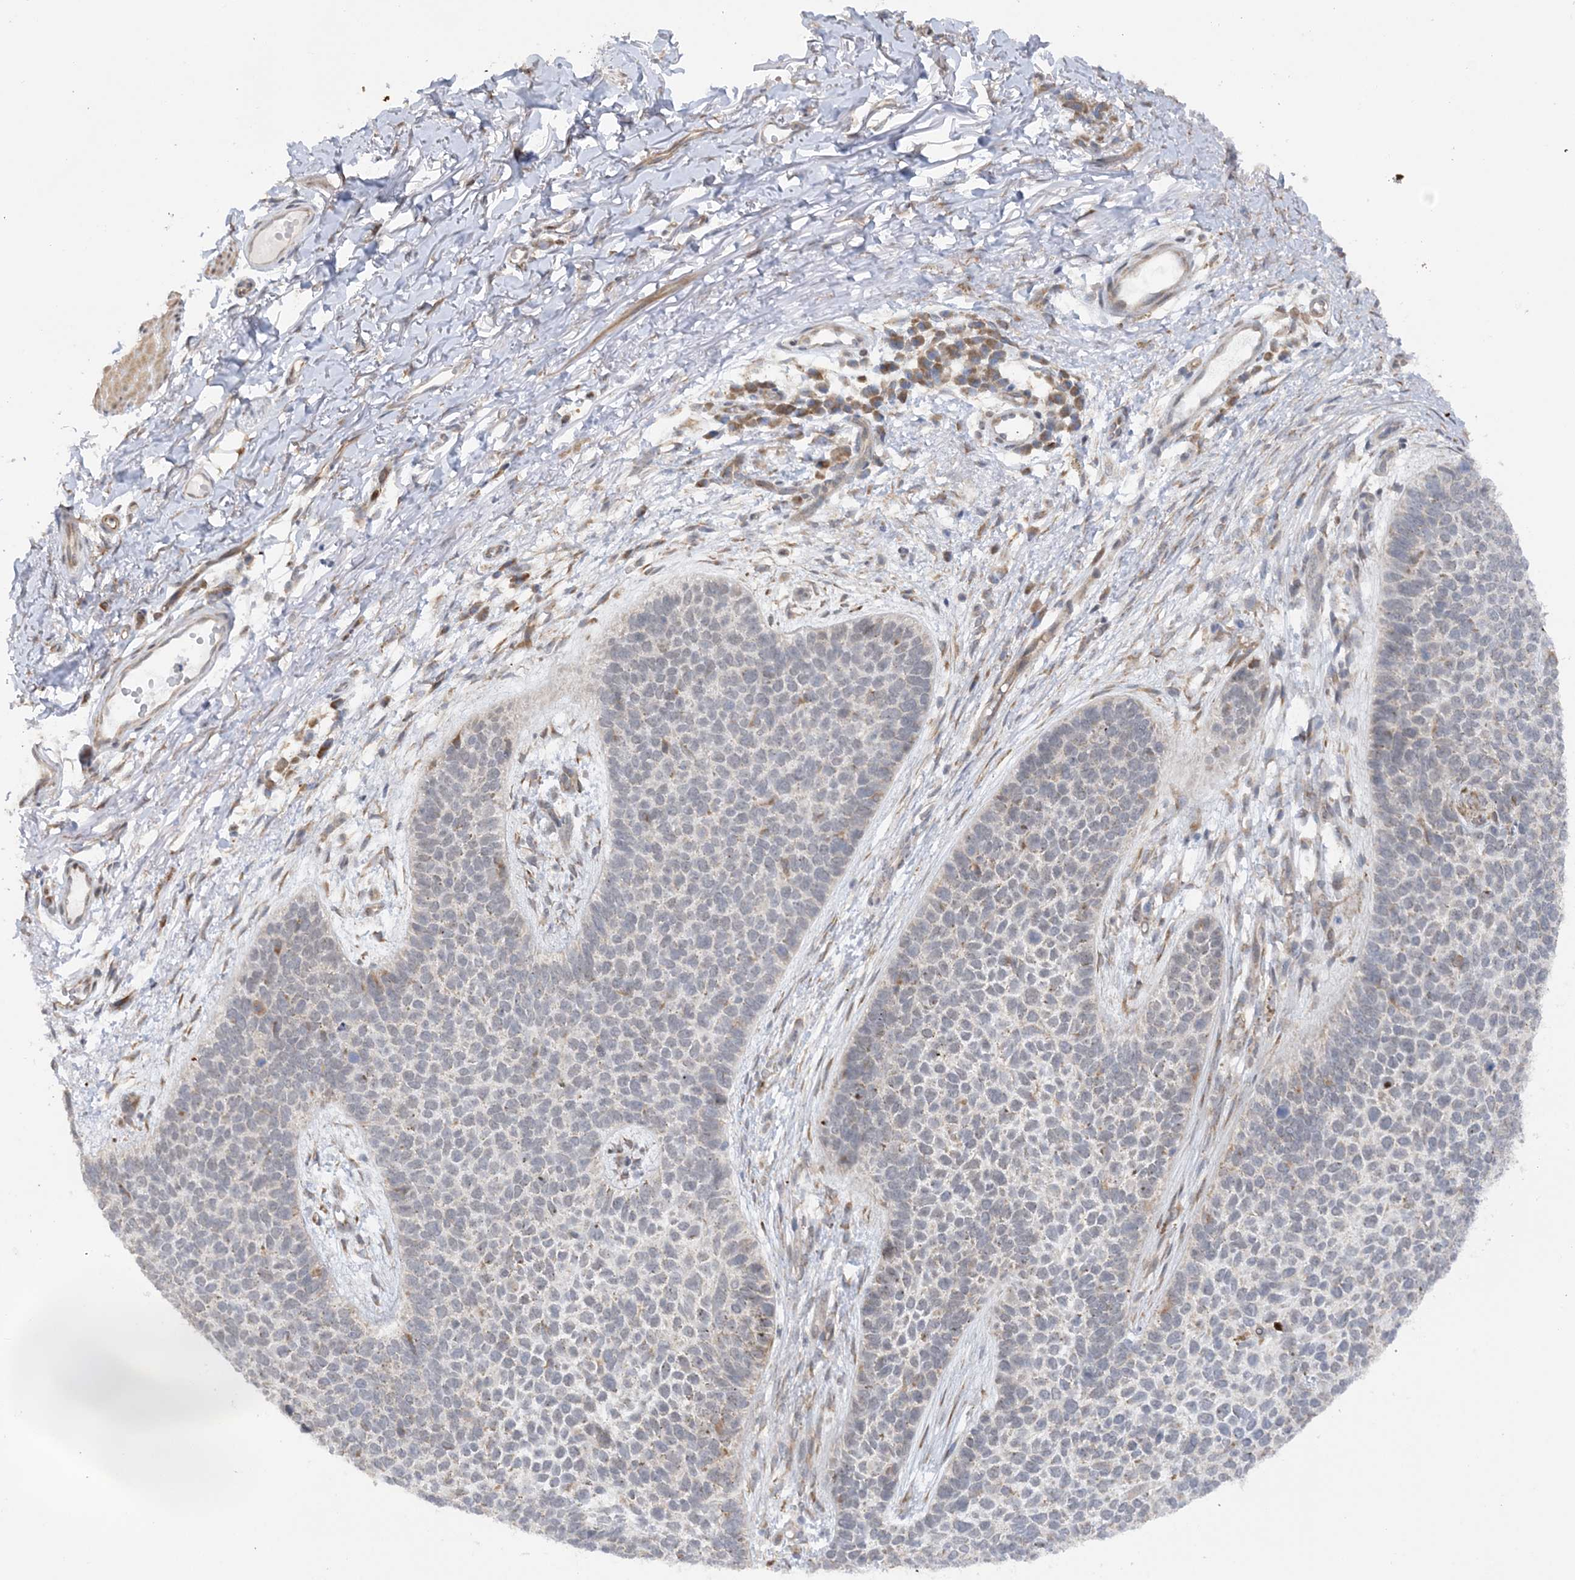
{"staining": {"intensity": "negative", "quantity": "none", "location": "none"}, "tissue": "skin cancer", "cell_type": "Tumor cells", "image_type": "cancer", "snomed": [{"axis": "morphology", "description": "Basal cell carcinoma"}, {"axis": "topography", "description": "Skin"}], "caption": "An immunohistochemistry (IHC) histopathology image of skin cancer is shown. There is no staining in tumor cells of skin cancer. Brightfield microscopy of immunohistochemistry (IHC) stained with DAB (3,3'-diaminobenzidine) (brown) and hematoxylin (blue), captured at high magnification.", "gene": "MRPL47", "patient": {"sex": "female", "age": 84}}